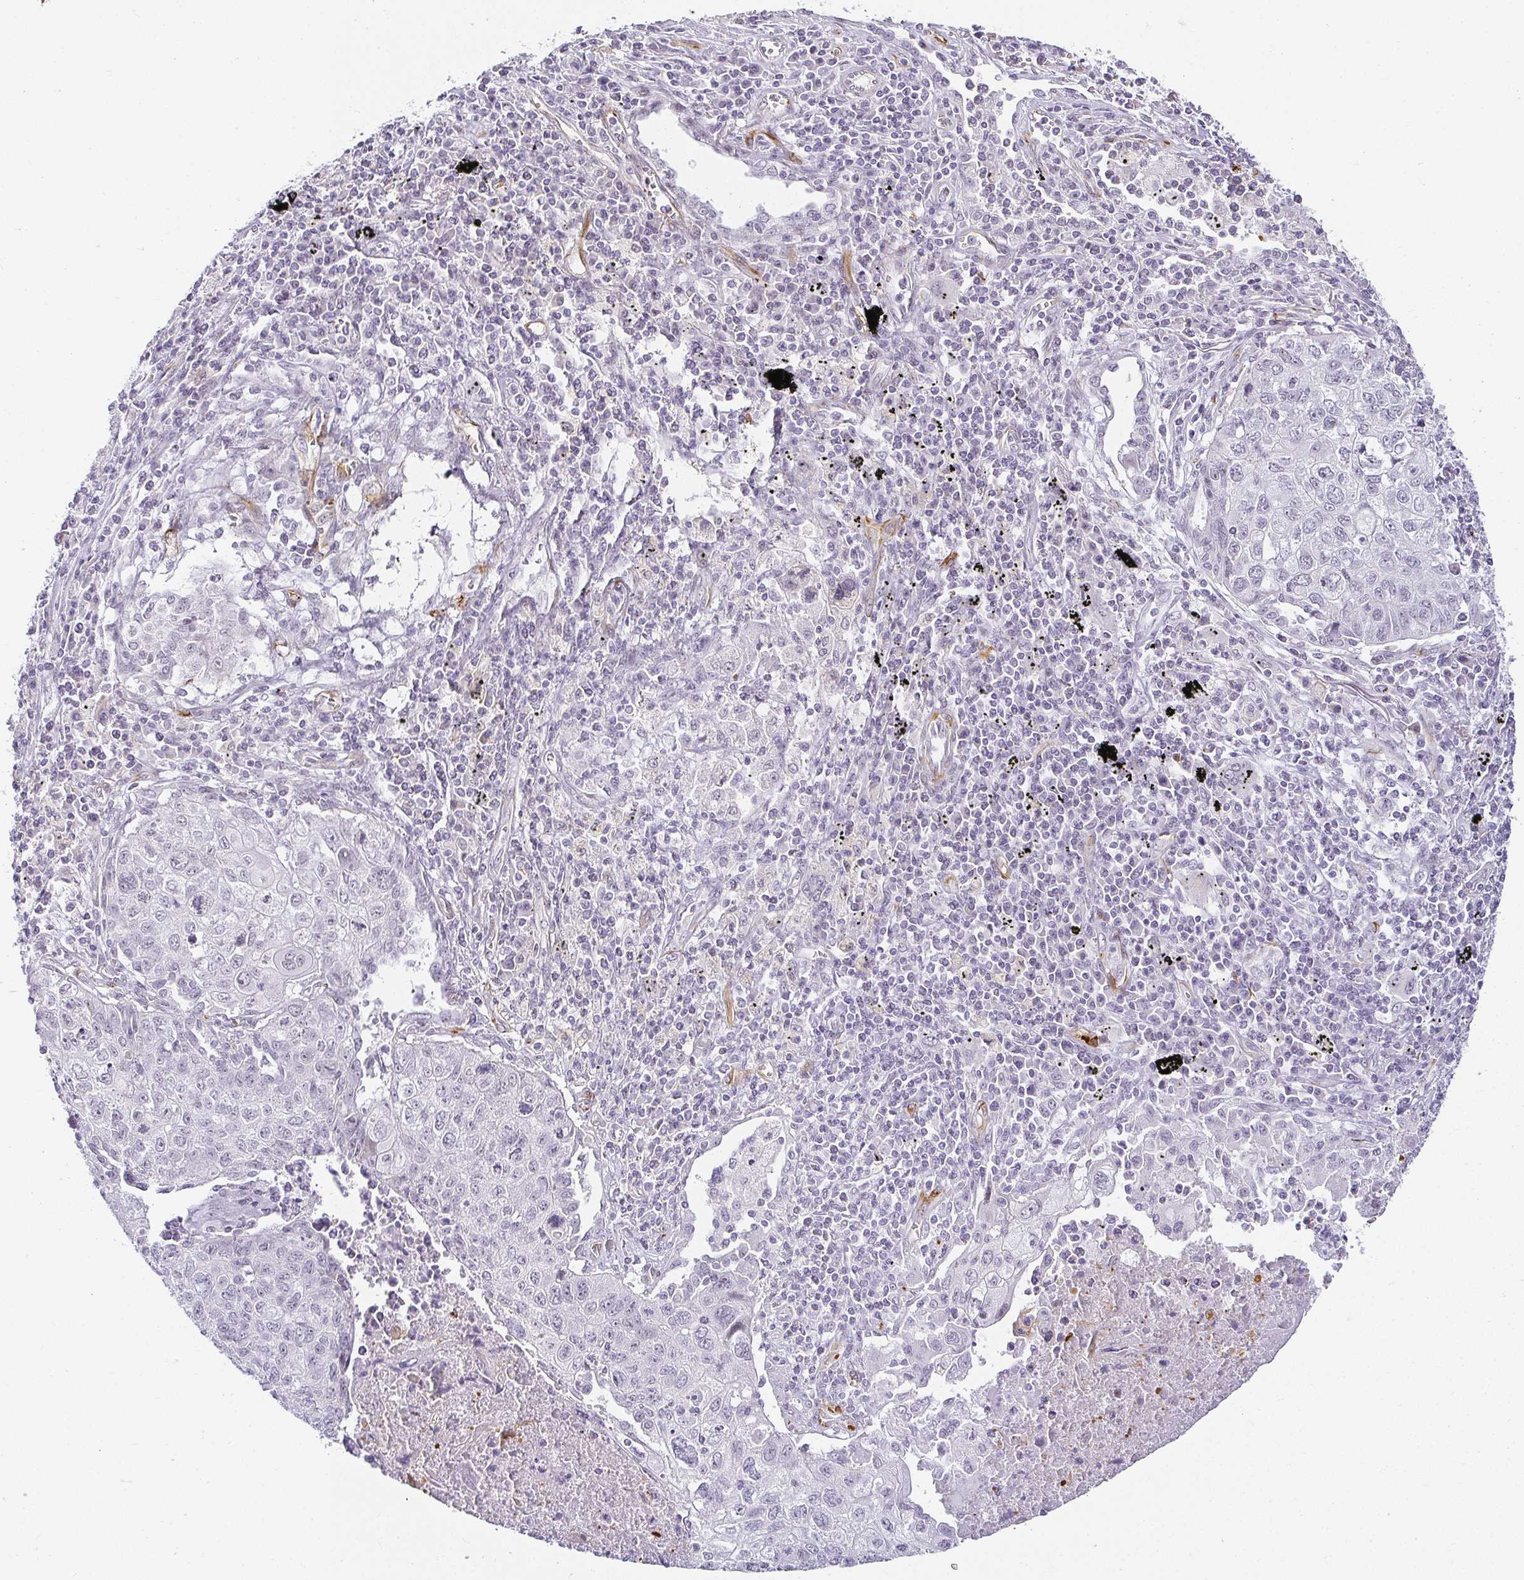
{"staining": {"intensity": "negative", "quantity": "none", "location": "none"}, "tissue": "lung cancer", "cell_type": "Tumor cells", "image_type": "cancer", "snomed": [{"axis": "morphology", "description": "Normal morphology"}, {"axis": "morphology", "description": "Aneuploidy"}, {"axis": "morphology", "description": "Squamous cell carcinoma, NOS"}, {"axis": "topography", "description": "Lymph node"}, {"axis": "topography", "description": "Lung"}], "caption": "IHC micrograph of lung cancer stained for a protein (brown), which demonstrates no positivity in tumor cells.", "gene": "ACAN", "patient": {"sex": "female", "age": 76}}